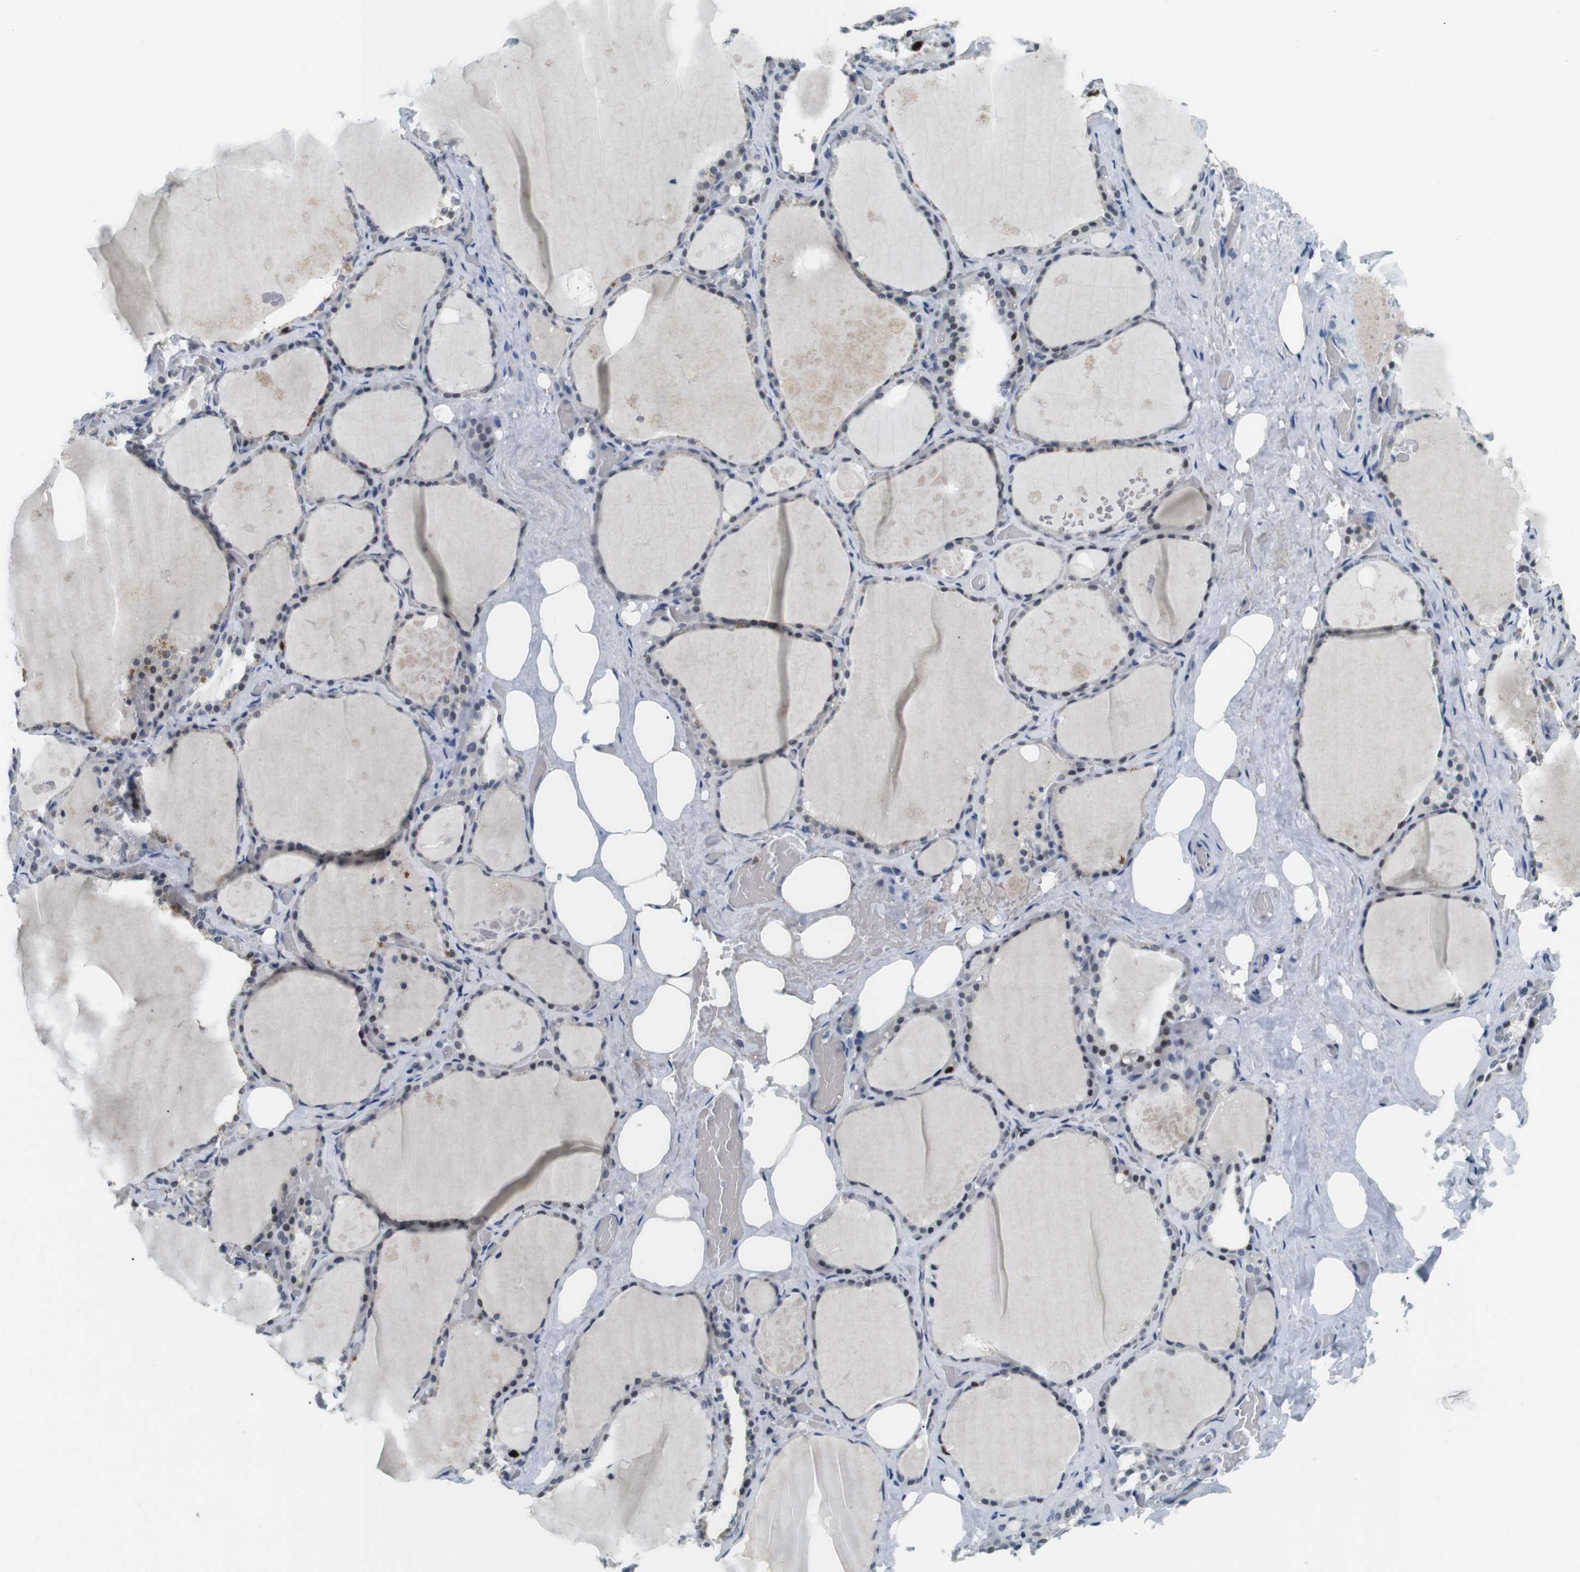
{"staining": {"intensity": "moderate", "quantity": "<25%", "location": "nuclear"}, "tissue": "thyroid gland", "cell_type": "Glandular cells", "image_type": "normal", "snomed": [{"axis": "morphology", "description": "Normal tissue, NOS"}, {"axis": "topography", "description": "Thyroid gland"}], "caption": "Immunohistochemistry (IHC) staining of normal thyroid gland, which reveals low levels of moderate nuclear staining in approximately <25% of glandular cells indicating moderate nuclear protein positivity. The staining was performed using DAB (3,3'-diaminobenzidine) (brown) for protein detection and nuclei were counterstained in hematoxylin (blue).", "gene": "IRF8", "patient": {"sex": "male", "age": 61}}